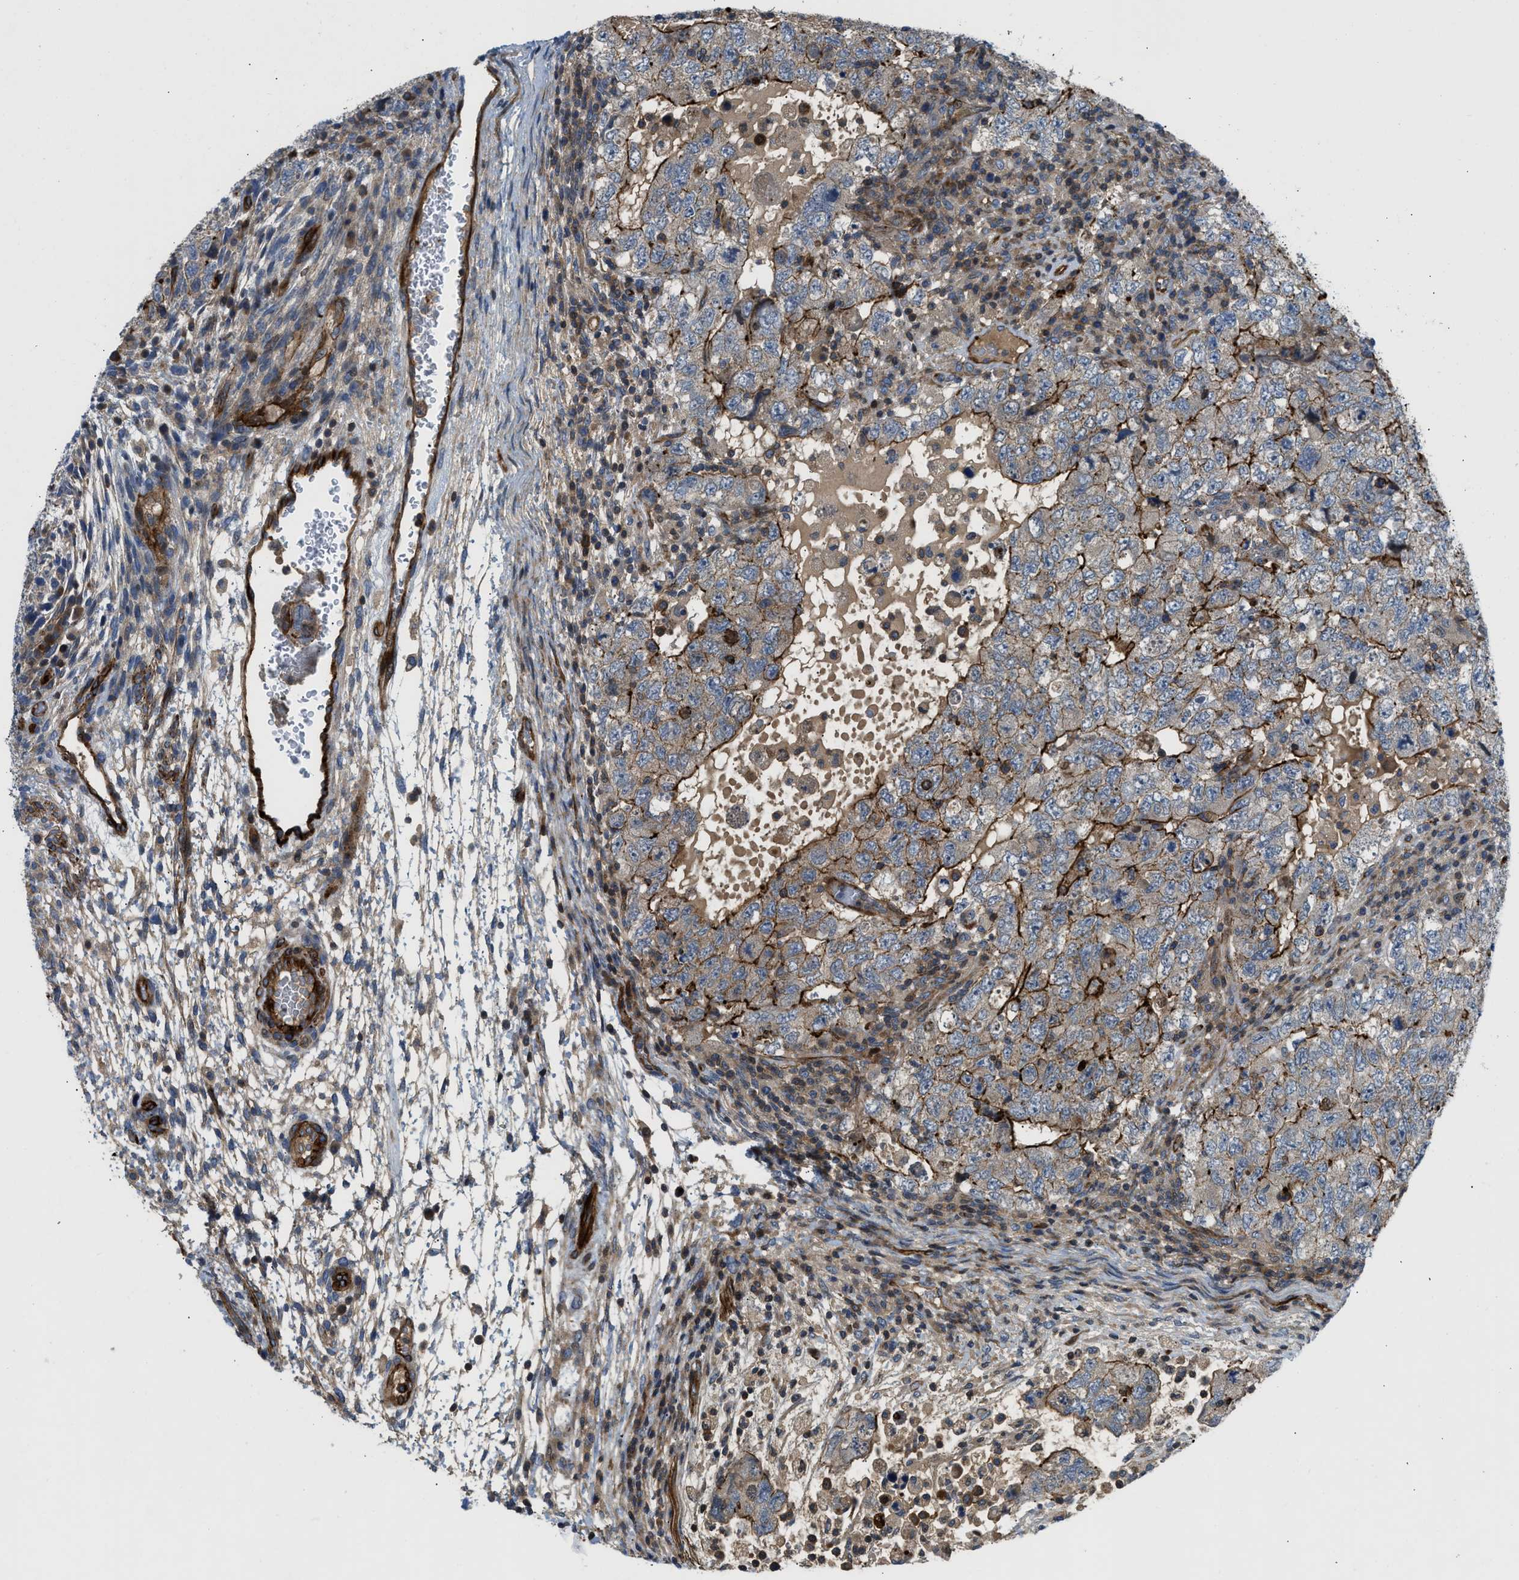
{"staining": {"intensity": "strong", "quantity": "25%-75%", "location": "cytoplasmic/membranous"}, "tissue": "testis cancer", "cell_type": "Tumor cells", "image_type": "cancer", "snomed": [{"axis": "morphology", "description": "Carcinoma, Embryonal, NOS"}, {"axis": "topography", "description": "Testis"}], "caption": "Strong cytoplasmic/membranous staining is identified in approximately 25%-75% of tumor cells in testis embryonal carcinoma.", "gene": "NYNRIN", "patient": {"sex": "male", "age": 36}}